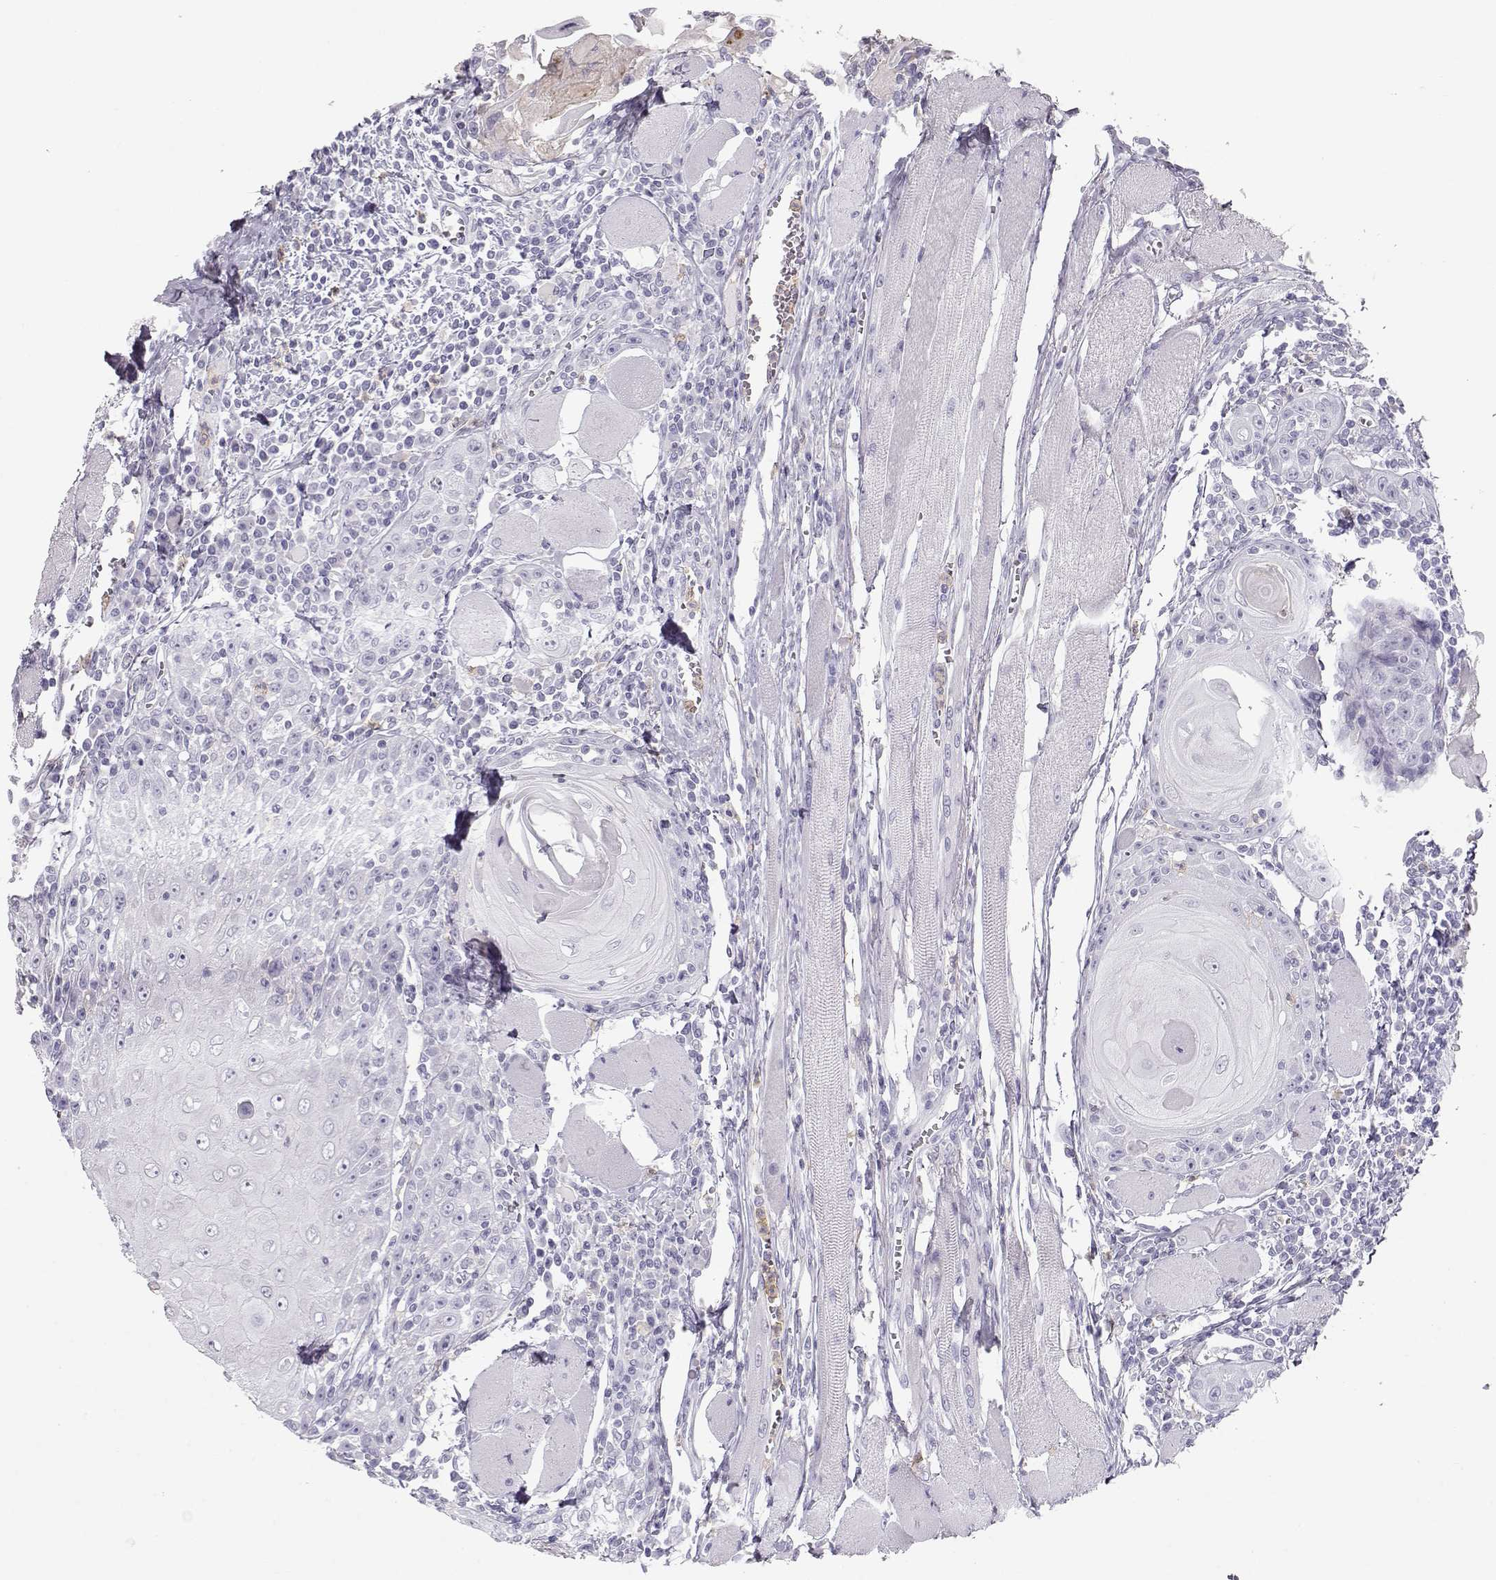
{"staining": {"intensity": "negative", "quantity": "none", "location": "none"}, "tissue": "head and neck cancer", "cell_type": "Tumor cells", "image_type": "cancer", "snomed": [{"axis": "morphology", "description": "Normal tissue, NOS"}, {"axis": "morphology", "description": "Squamous cell carcinoma, NOS"}, {"axis": "topography", "description": "Oral tissue"}, {"axis": "topography", "description": "Head-Neck"}], "caption": "Tumor cells are negative for brown protein staining in head and neck cancer (squamous cell carcinoma).", "gene": "MIP", "patient": {"sex": "male", "age": 52}}